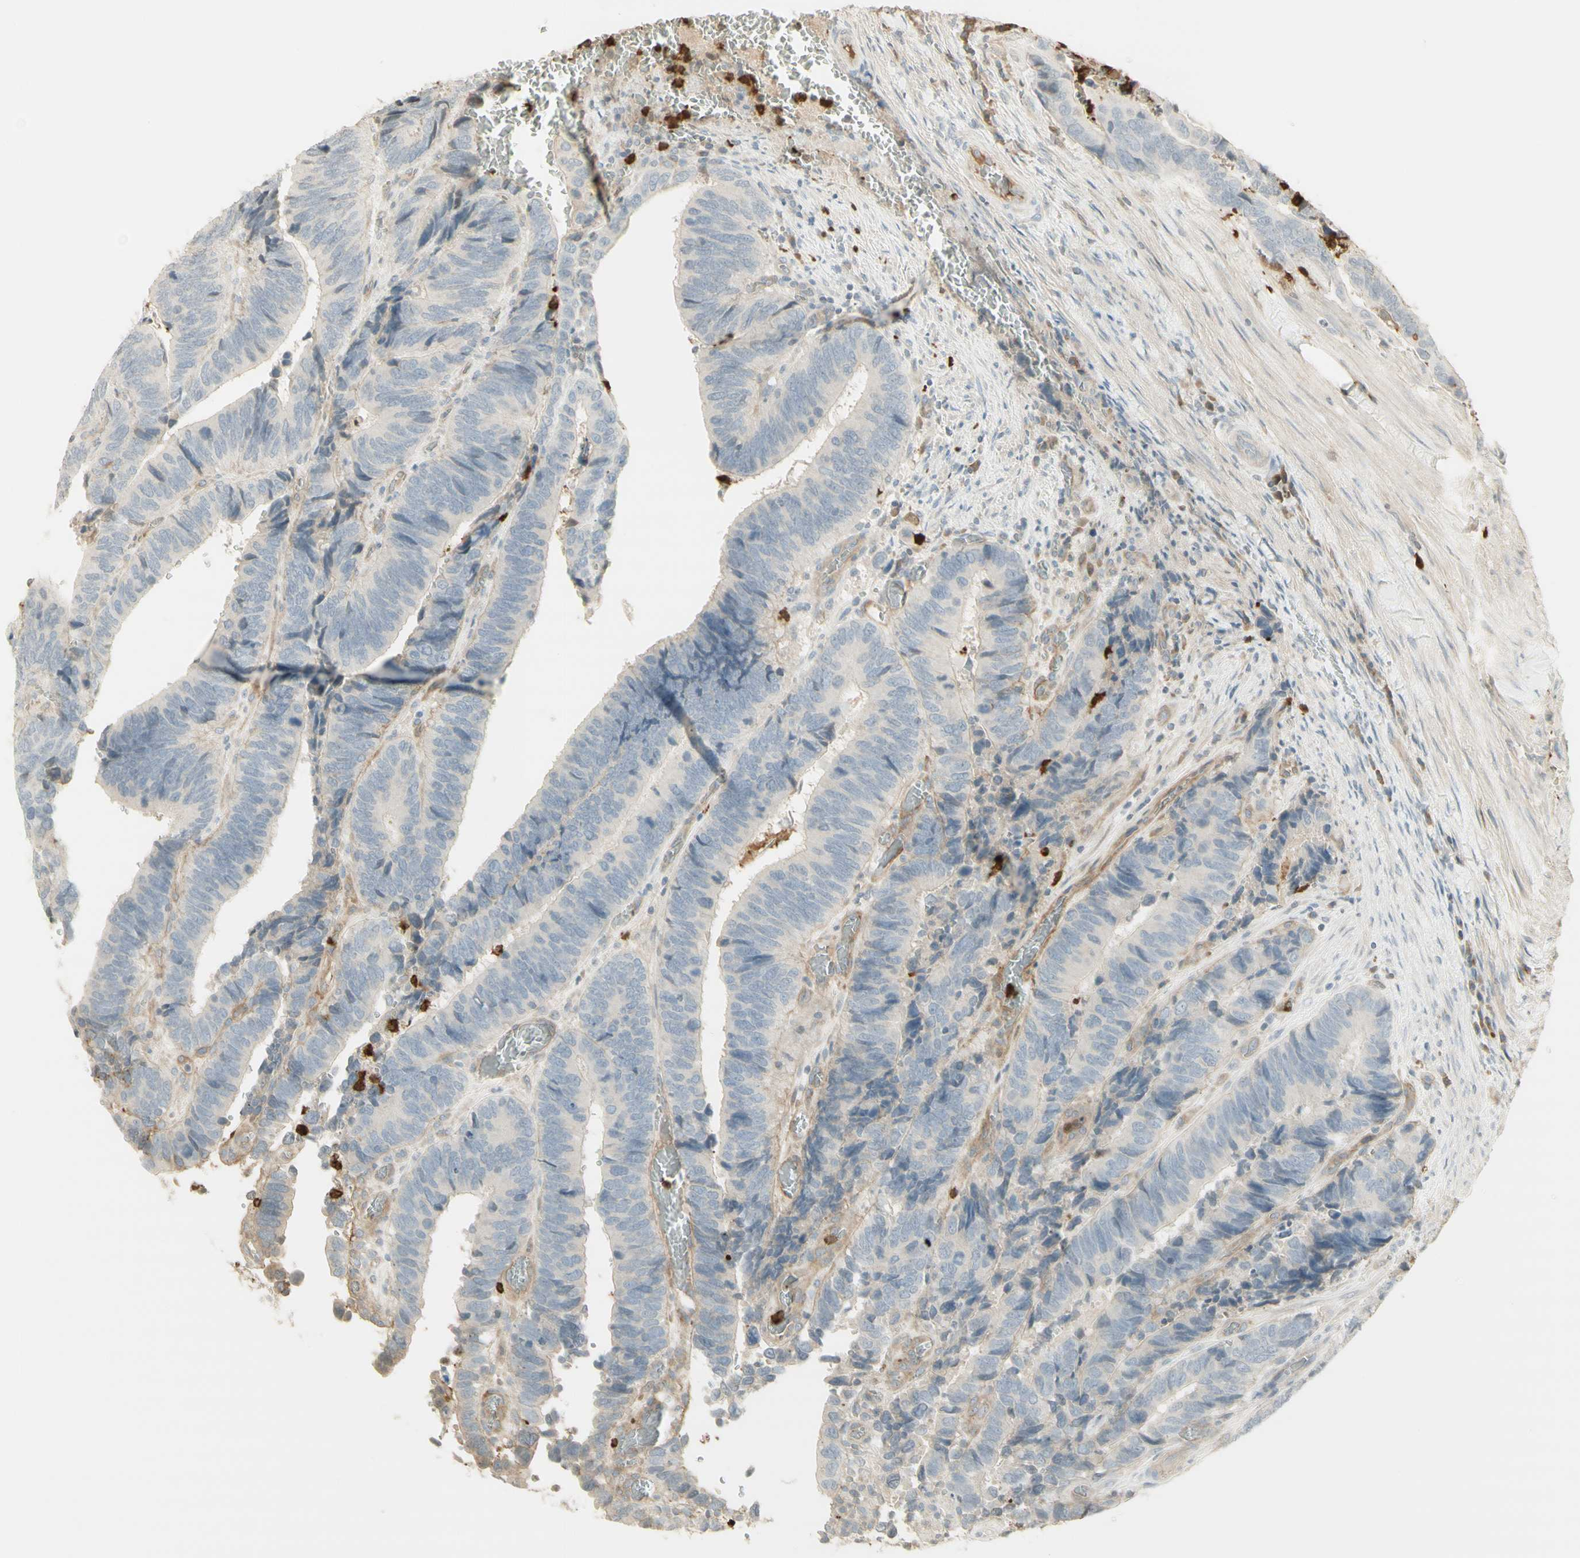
{"staining": {"intensity": "negative", "quantity": "none", "location": "none"}, "tissue": "colorectal cancer", "cell_type": "Tumor cells", "image_type": "cancer", "snomed": [{"axis": "morphology", "description": "Adenocarcinoma, NOS"}, {"axis": "topography", "description": "Colon"}], "caption": "A micrograph of human colorectal cancer is negative for staining in tumor cells.", "gene": "NID1", "patient": {"sex": "male", "age": 72}}